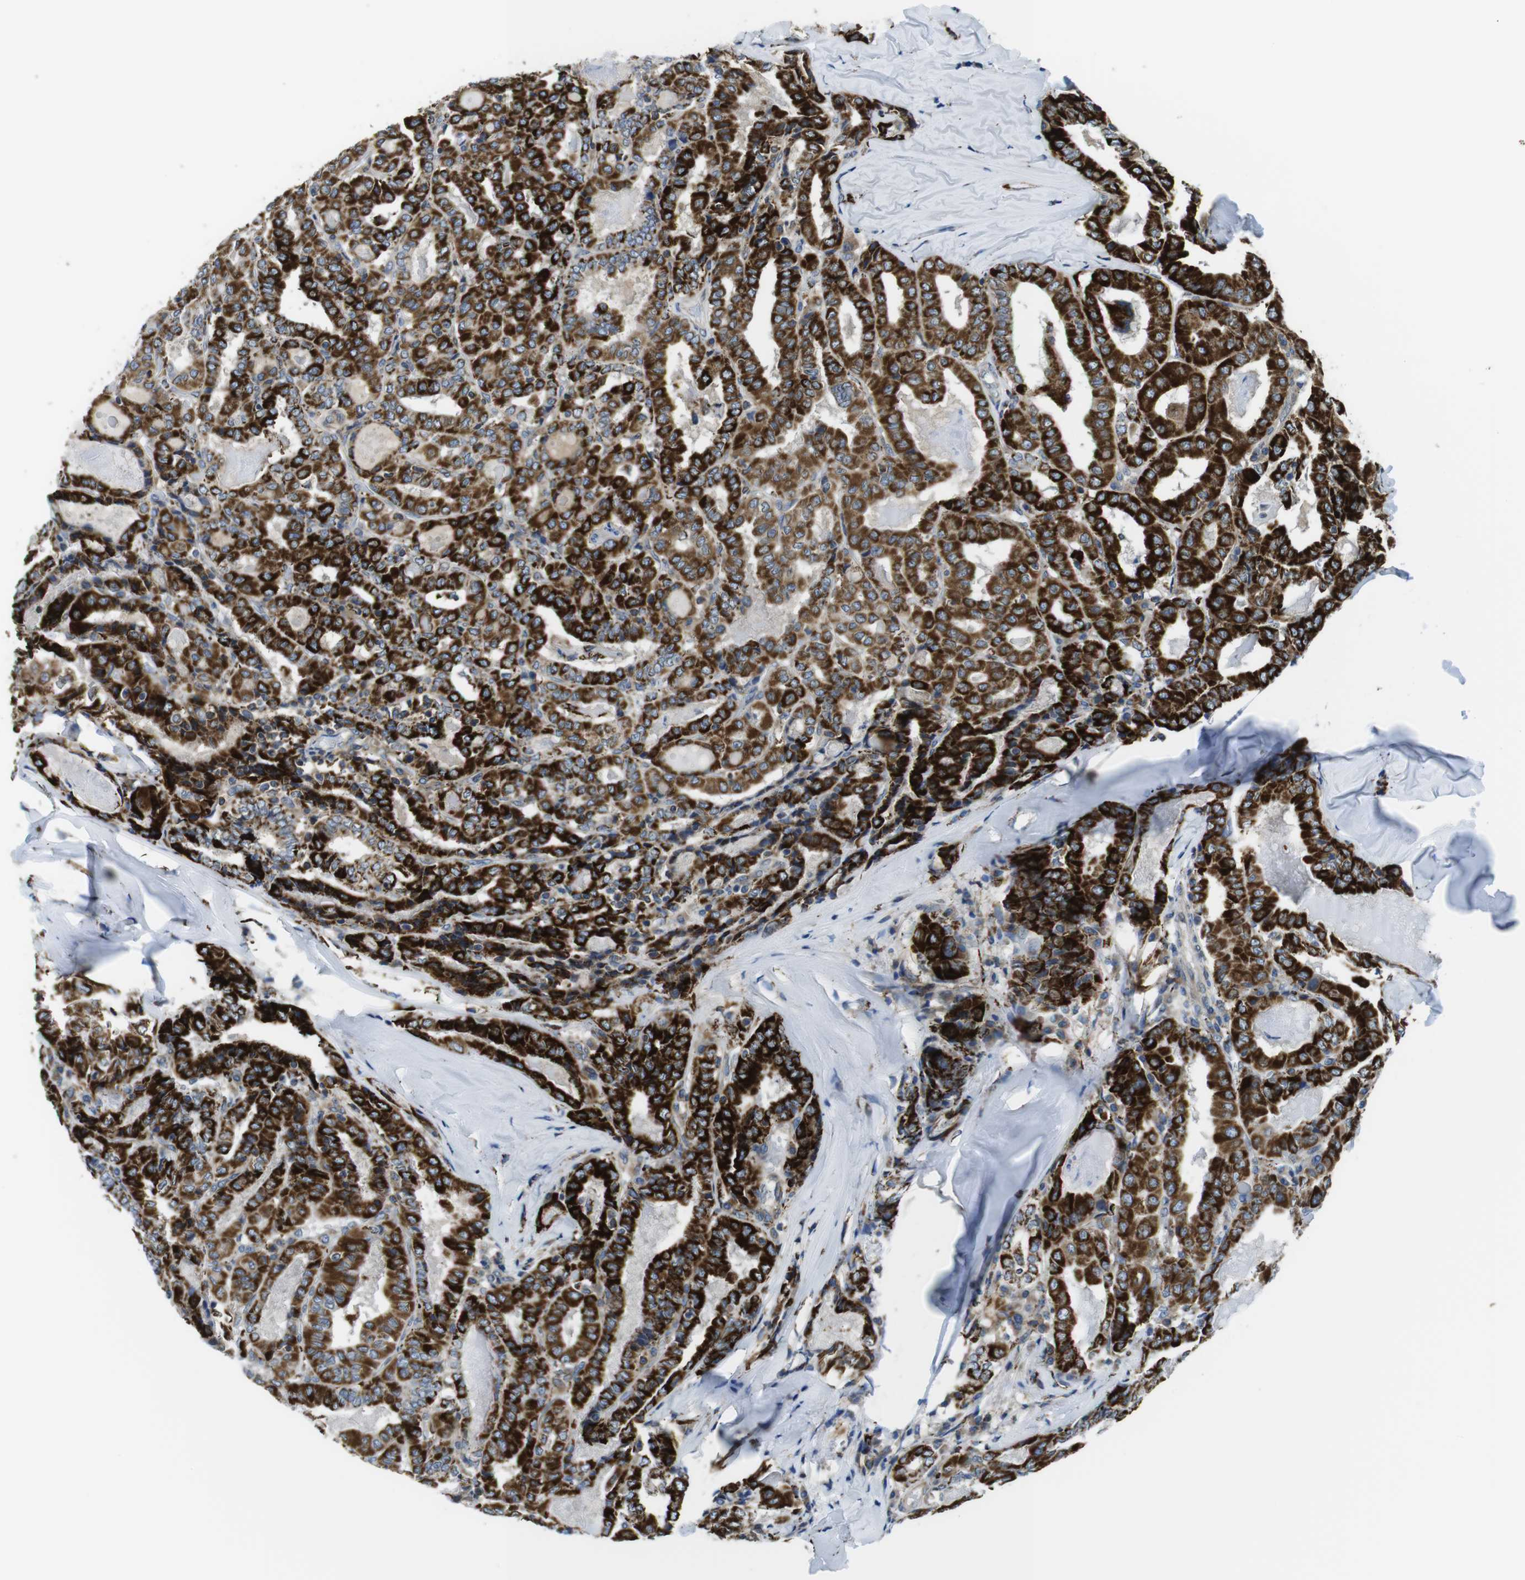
{"staining": {"intensity": "strong", "quantity": "25%-75%", "location": "cytoplasmic/membranous"}, "tissue": "thyroid cancer", "cell_type": "Tumor cells", "image_type": "cancer", "snomed": [{"axis": "morphology", "description": "Papillary adenocarcinoma, NOS"}, {"axis": "topography", "description": "Thyroid gland"}], "caption": "Thyroid cancer tissue reveals strong cytoplasmic/membranous positivity in approximately 25%-75% of tumor cells", "gene": "KCNE3", "patient": {"sex": "female", "age": 42}}